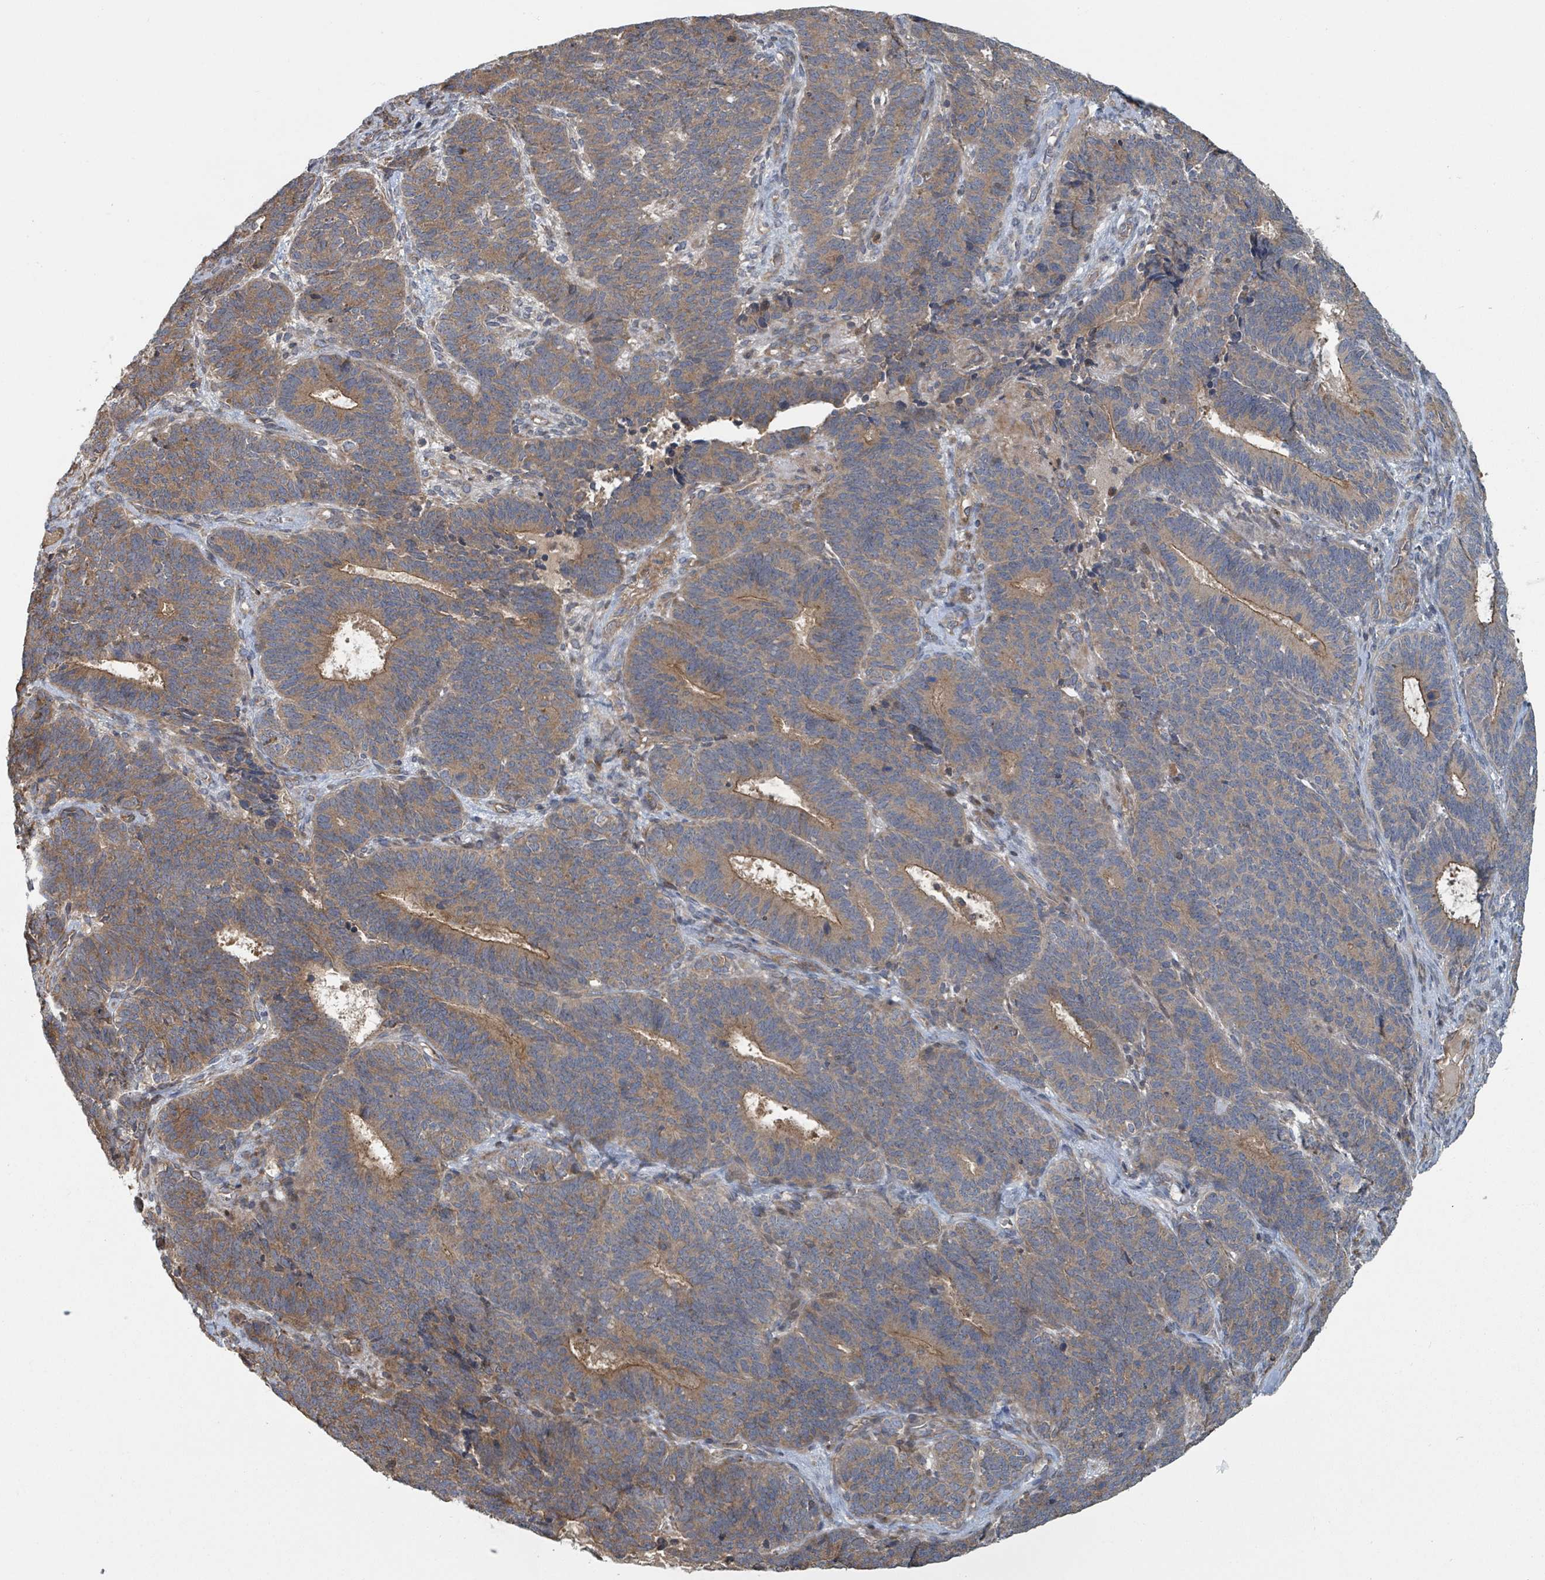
{"staining": {"intensity": "moderate", "quantity": "25%-75%", "location": "cytoplasmic/membranous"}, "tissue": "endometrial cancer", "cell_type": "Tumor cells", "image_type": "cancer", "snomed": [{"axis": "morphology", "description": "Adenocarcinoma, NOS"}, {"axis": "topography", "description": "Endometrium"}], "caption": "IHC photomicrograph of neoplastic tissue: human endometrial cancer stained using immunohistochemistry (IHC) demonstrates medium levels of moderate protein expression localized specifically in the cytoplasmic/membranous of tumor cells, appearing as a cytoplasmic/membranous brown color.", "gene": "DPM1", "patient": {"sex": "female", "age": 70}}